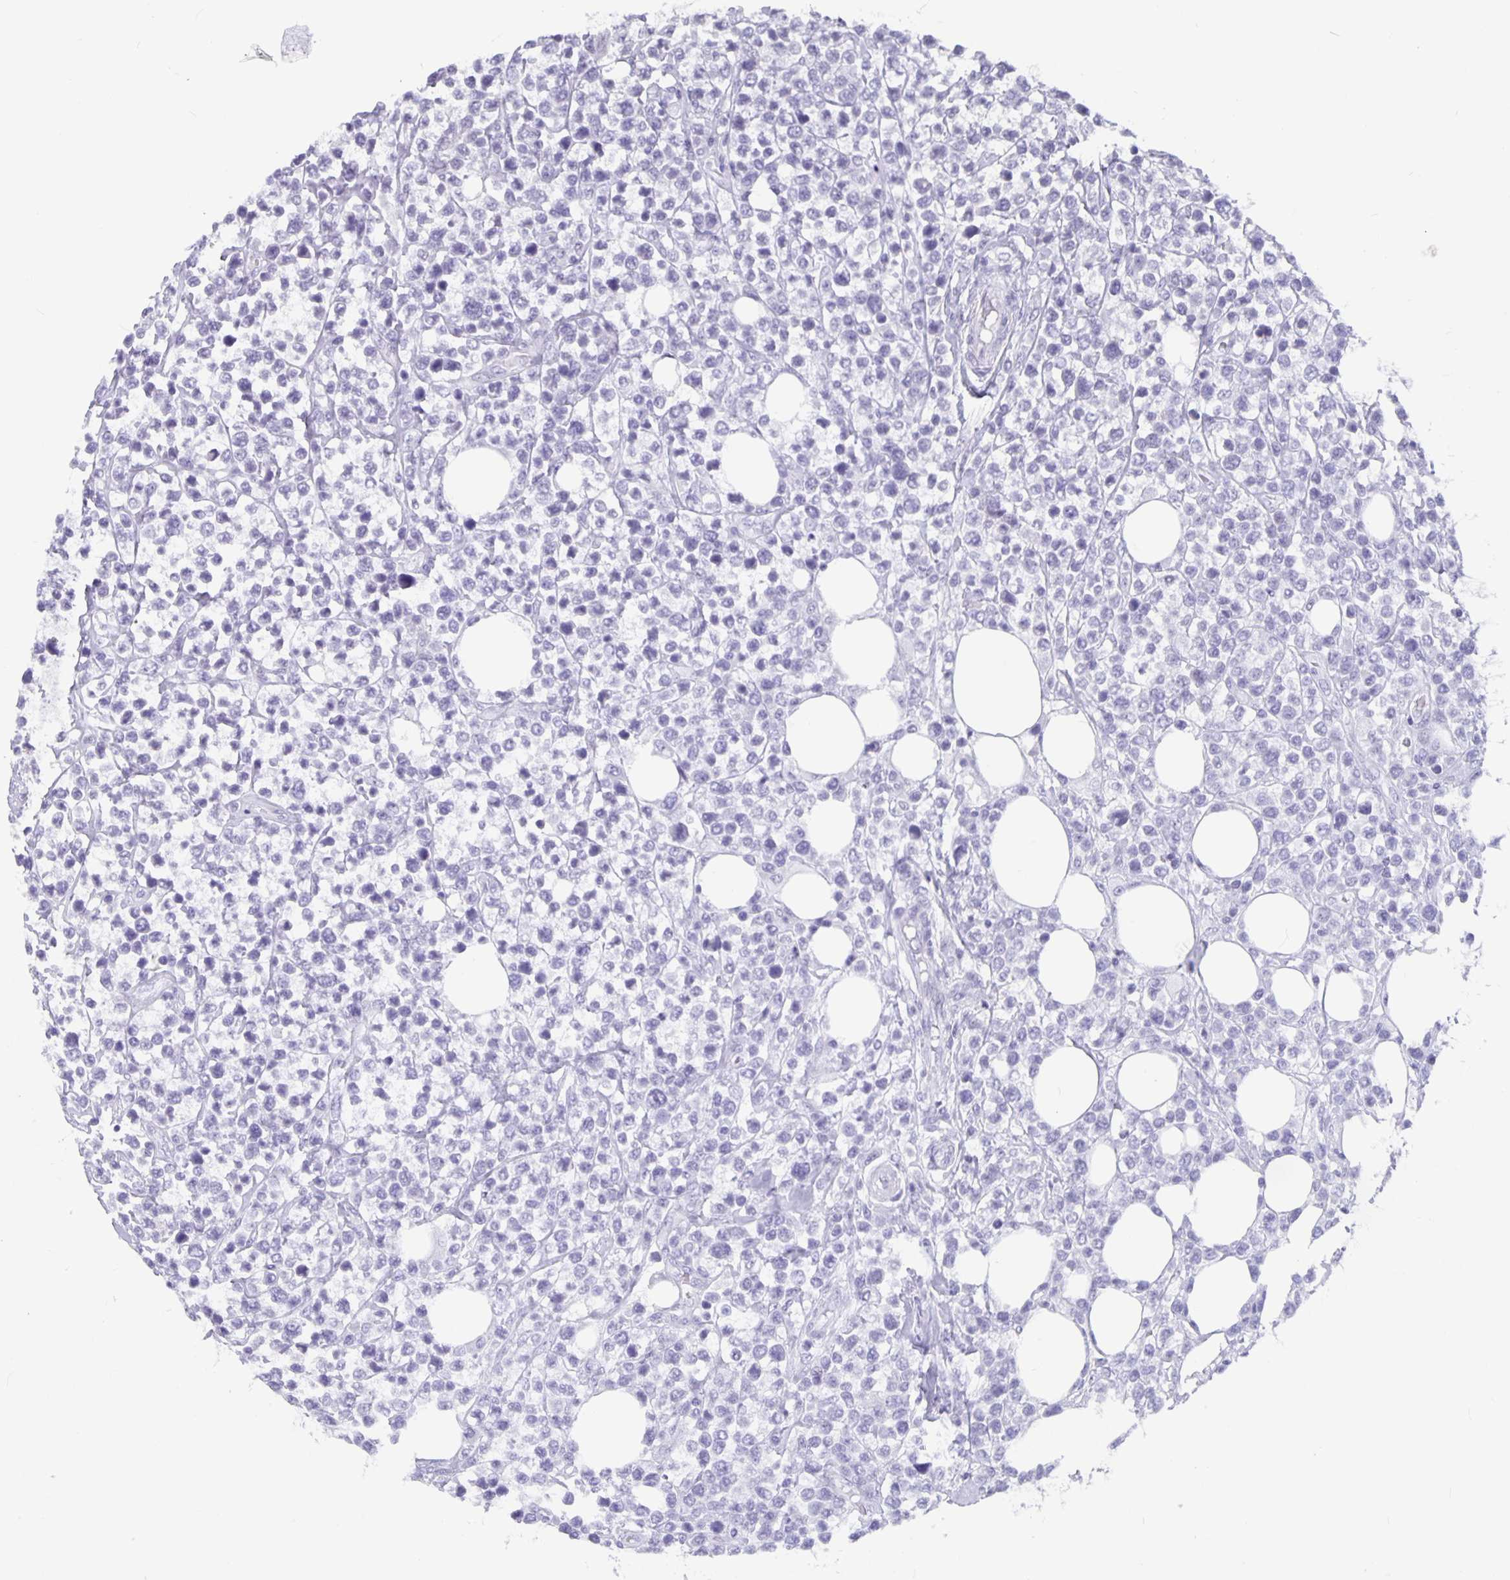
{"staining": {"intensity": "negative", "quantity": "none", "location": "none"}, "tissue": "lymphoma", "cell_type": "Tumor cells", "image_type": "cancer", "snomed": [{"axis": "morphology", "description": "Malignant lymphoma, non-Hodgkin's type, High grade"}, {"axis": "topography", "description": "Soft tissue"}], "caption": "IHC histopathology image of neoplastic tissue: human lymphoma stained with DAB exhibits no significant protein expression in tumor cells.", "gene": "OLIG2", "patient": {"sex": "female", "age": 56}}